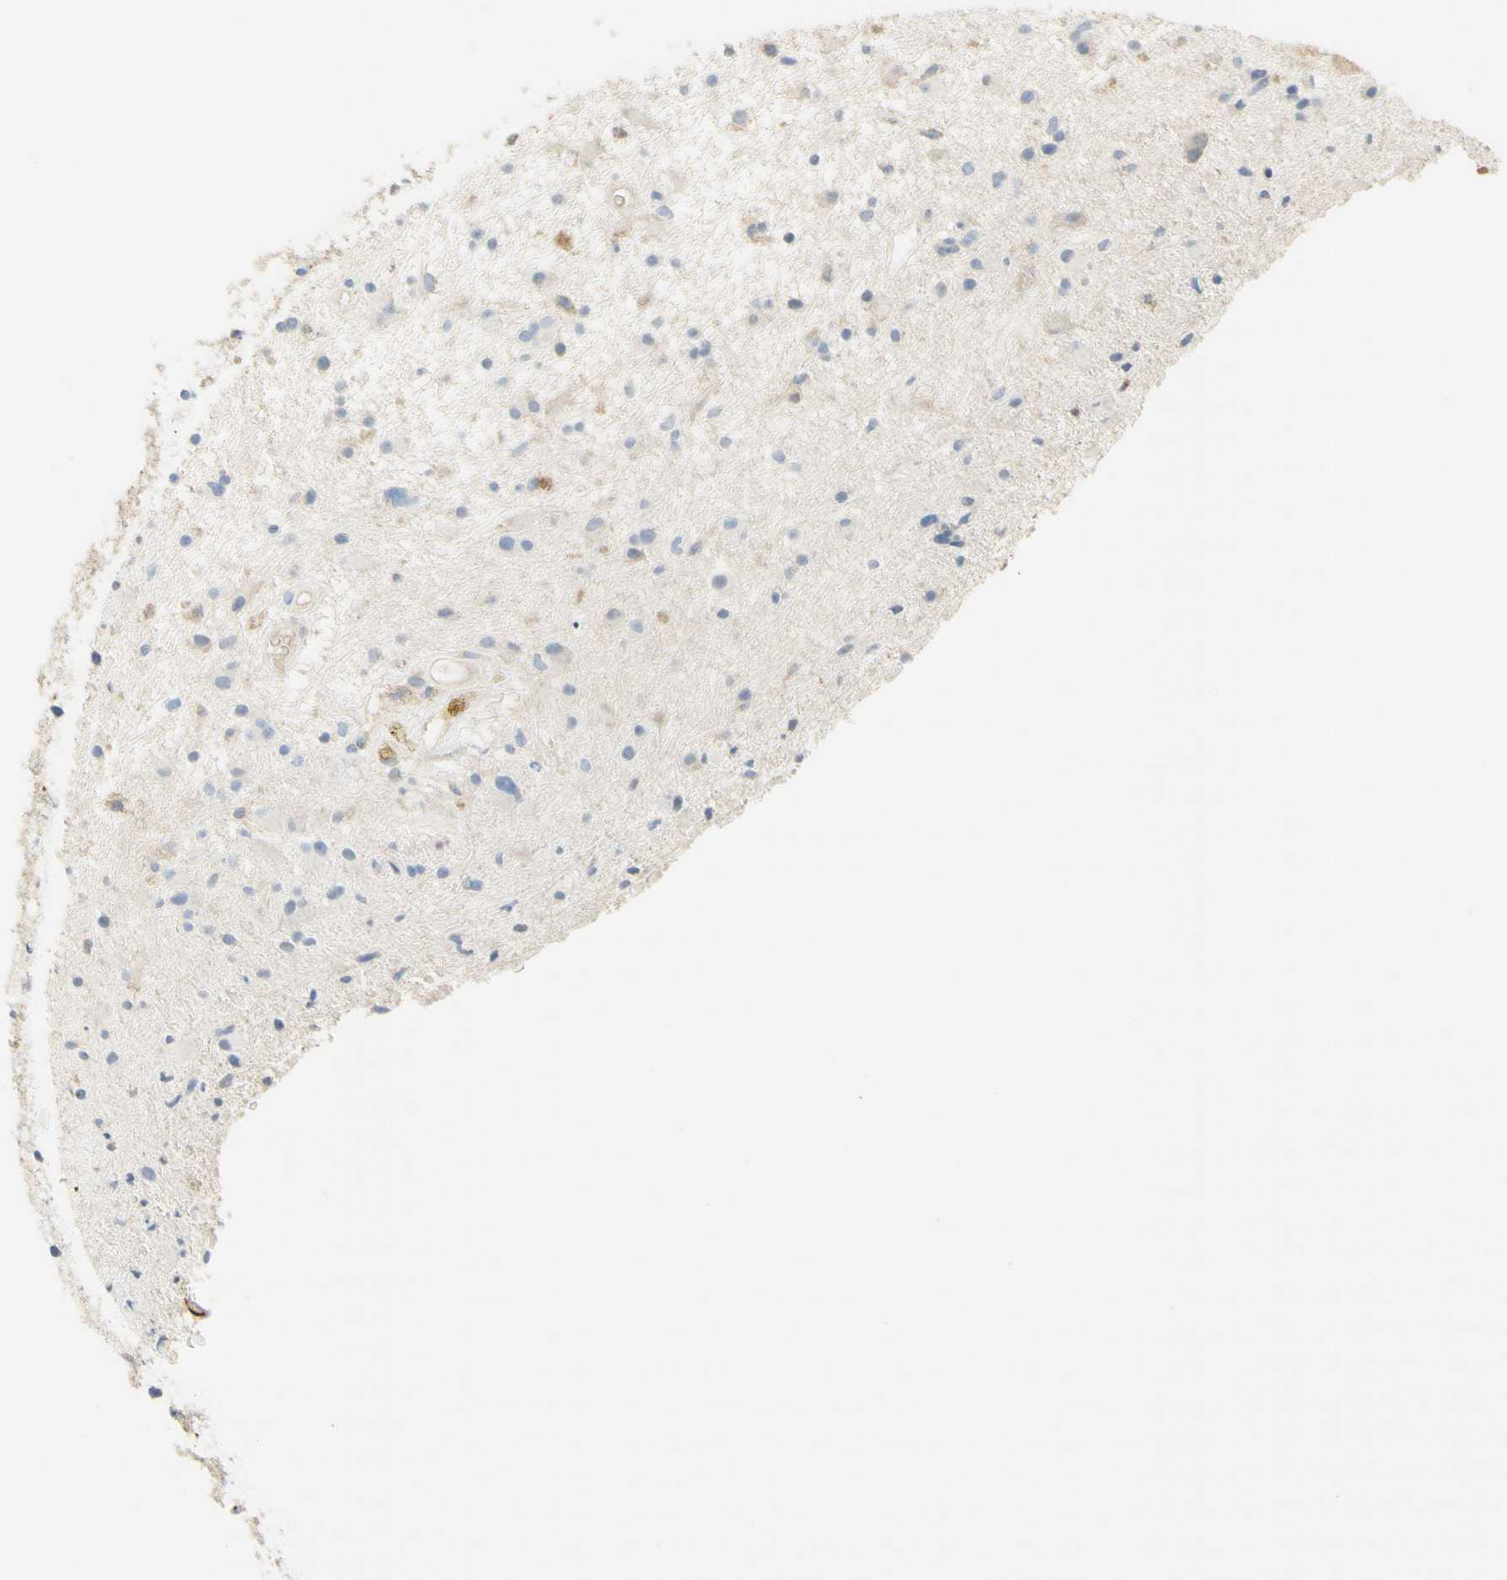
{"staining": {"intensity": "moderate", "quantity": "25%-75%", "location": "cytoplasmic/membranous"}, "tissue": "glioma", "cell_type": "Tumor cells", "image_type": "cancer", "snomed": [{"axis": "morphology", "description": "Glioma, malignant, High grade"}, {"axis": "topography", "description": "Brain"}], "caption": "Tumor cells exhibit medium levels of moderate cytoplasmic/membranous positivity in approximately 25%-75% of cells in human glioma.", "gene": "NECTIN4", "patient": {"sex": "male", "age": 33}}